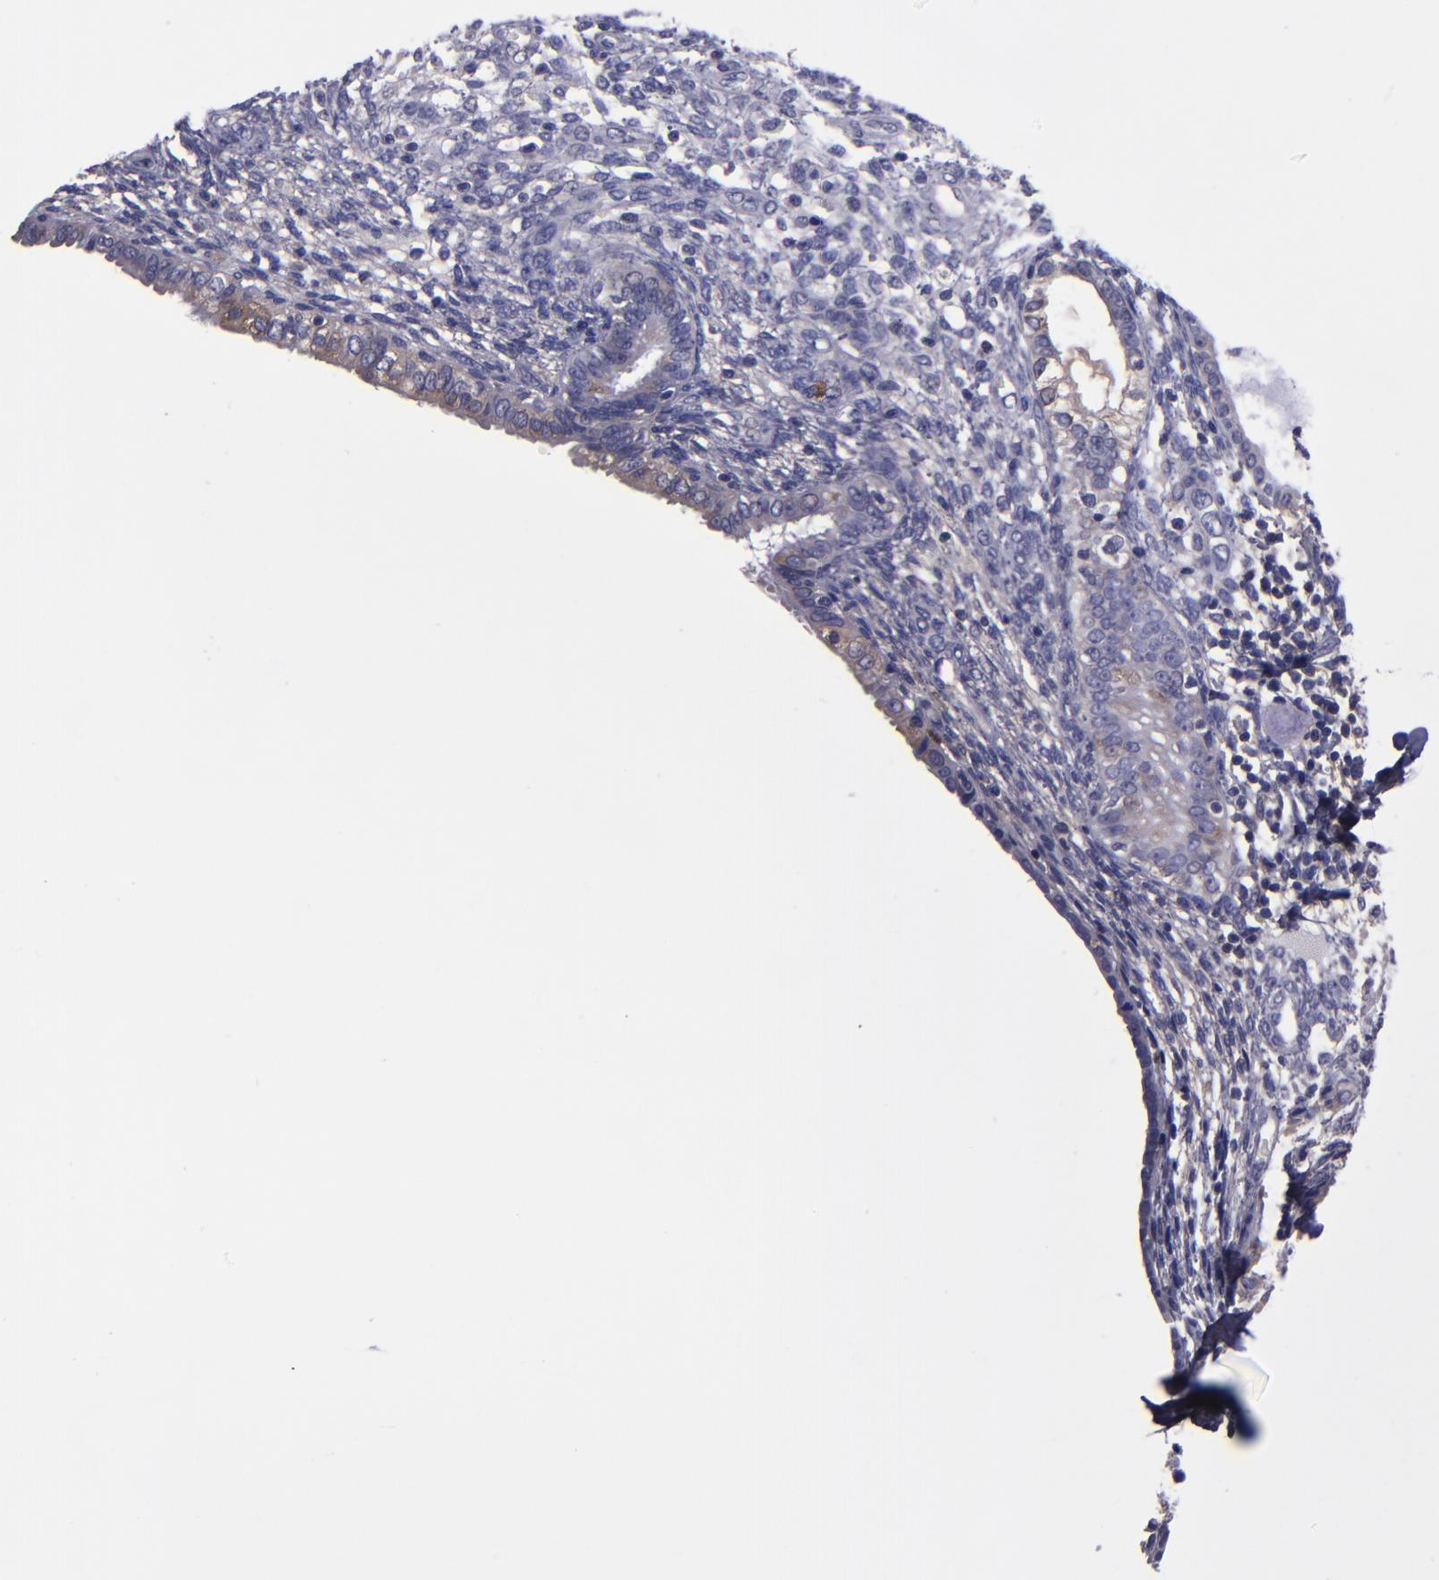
{"staining": {"intensity": "negative", "quantity": "none", "location": "none"}, "tissue": "endometrium", "cell_type": "Cells in endometrial stroma", "image_type": "normal", "snomed": [{"axis": "morphology", "description": "Normal tissue, NOS"}, {"axis": "topography", "description": "Endometrium"}], "caption": "The photomicrograph demonstrates no staining of cells in endometrial stroma in normal endometrium.", "gene": "CARS1", "patient": {"sex": "female", "age": 72}}